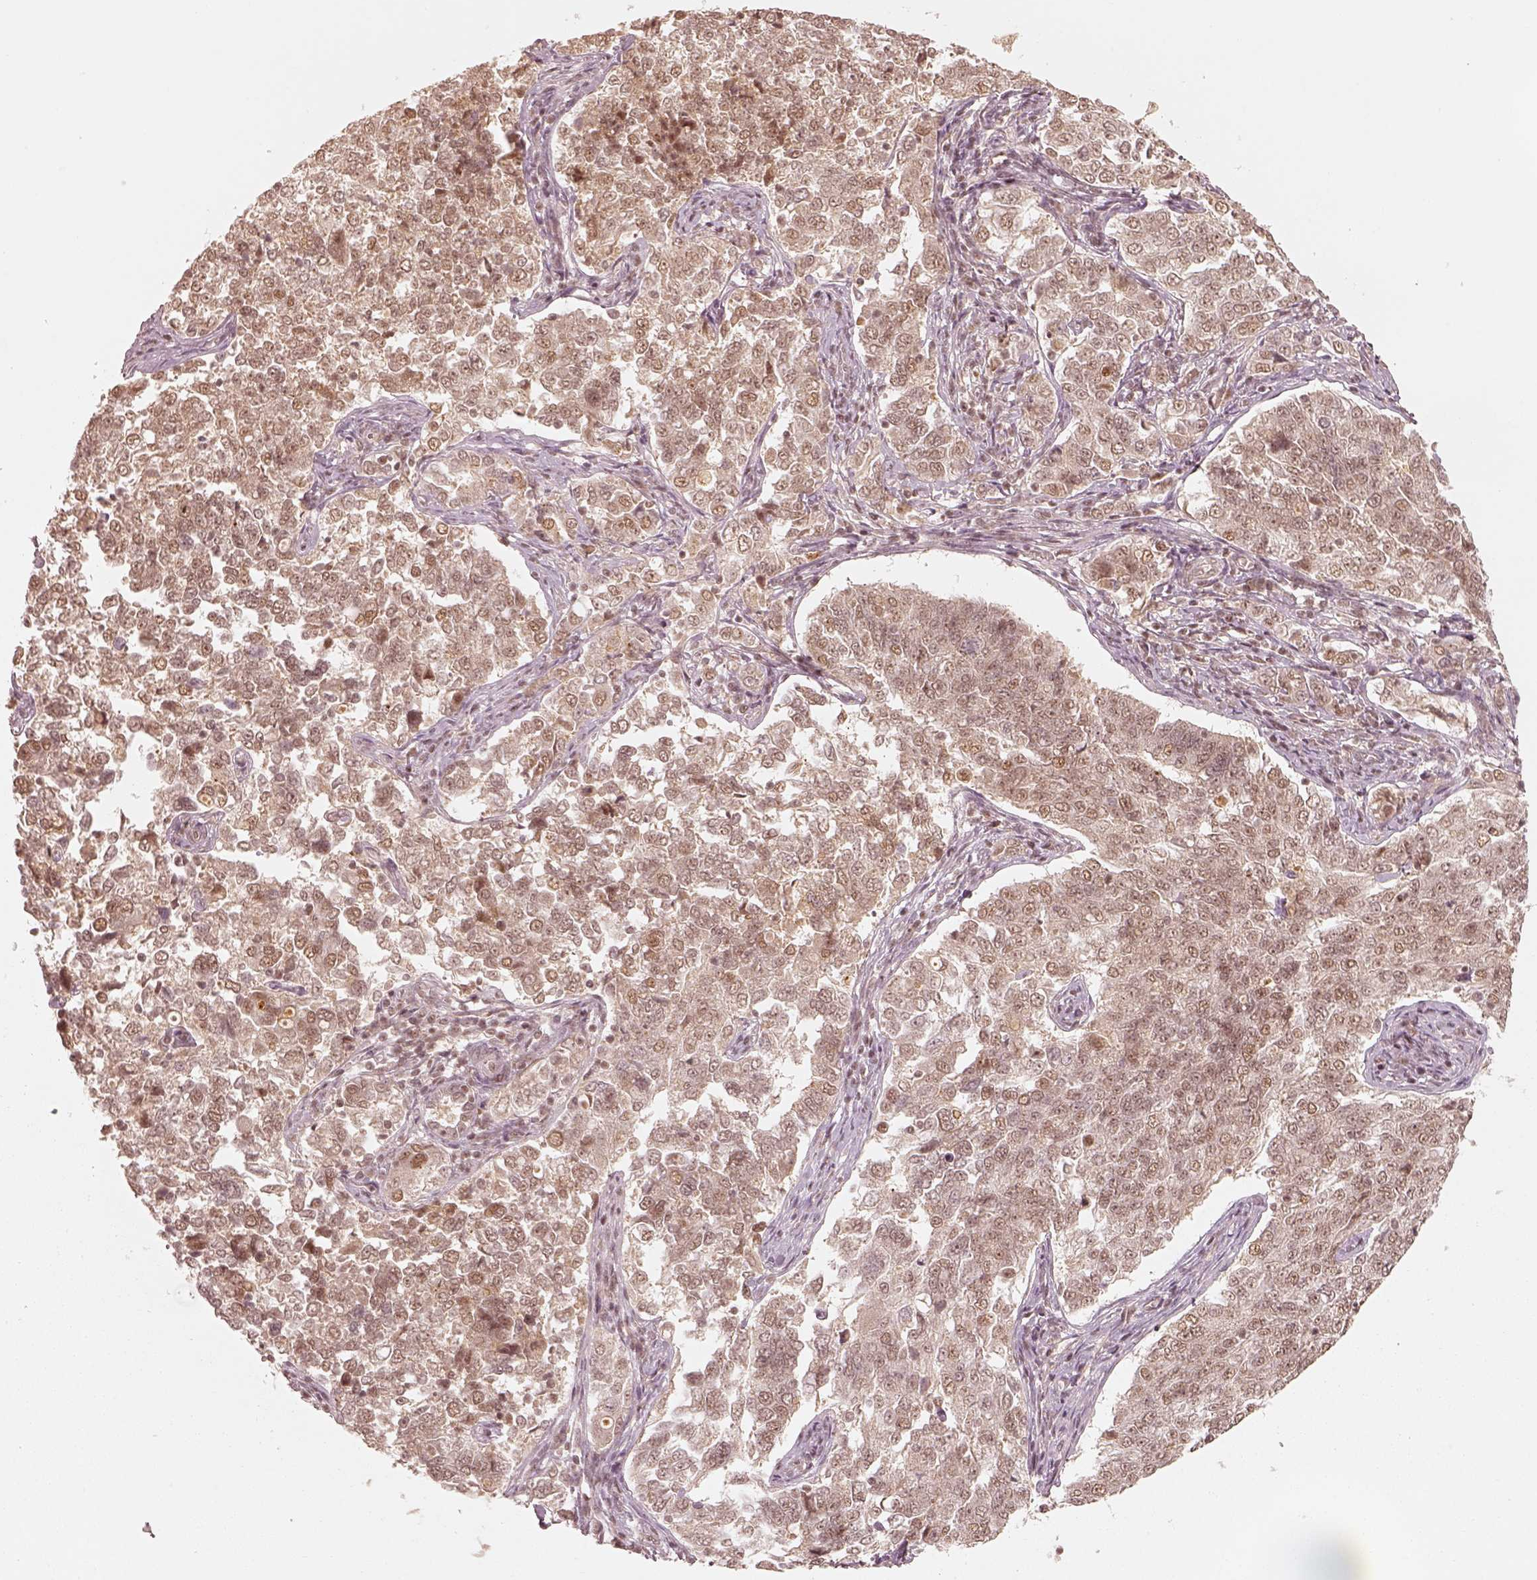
{"staining": {"intensity": "moderate", "quantity": "<25%", "location": "nuclear"}, "tissue": "endometrial cancer", "cell_type": "Tumor cells", "image_type": "cancer", "snomed": [{"axis": "morphology", "description": "Adenocarcinoma, NOS"}, {"axis": "topography", "description": "Endometrium"}], "caption": "Immunohistochemical staining of endometrial cancer displays low levels of moderate nuclear protein staining in approximately <25% of tumor cells.", "gene": "GMEB2", "patient": {"sex": "female", "age": 43}}